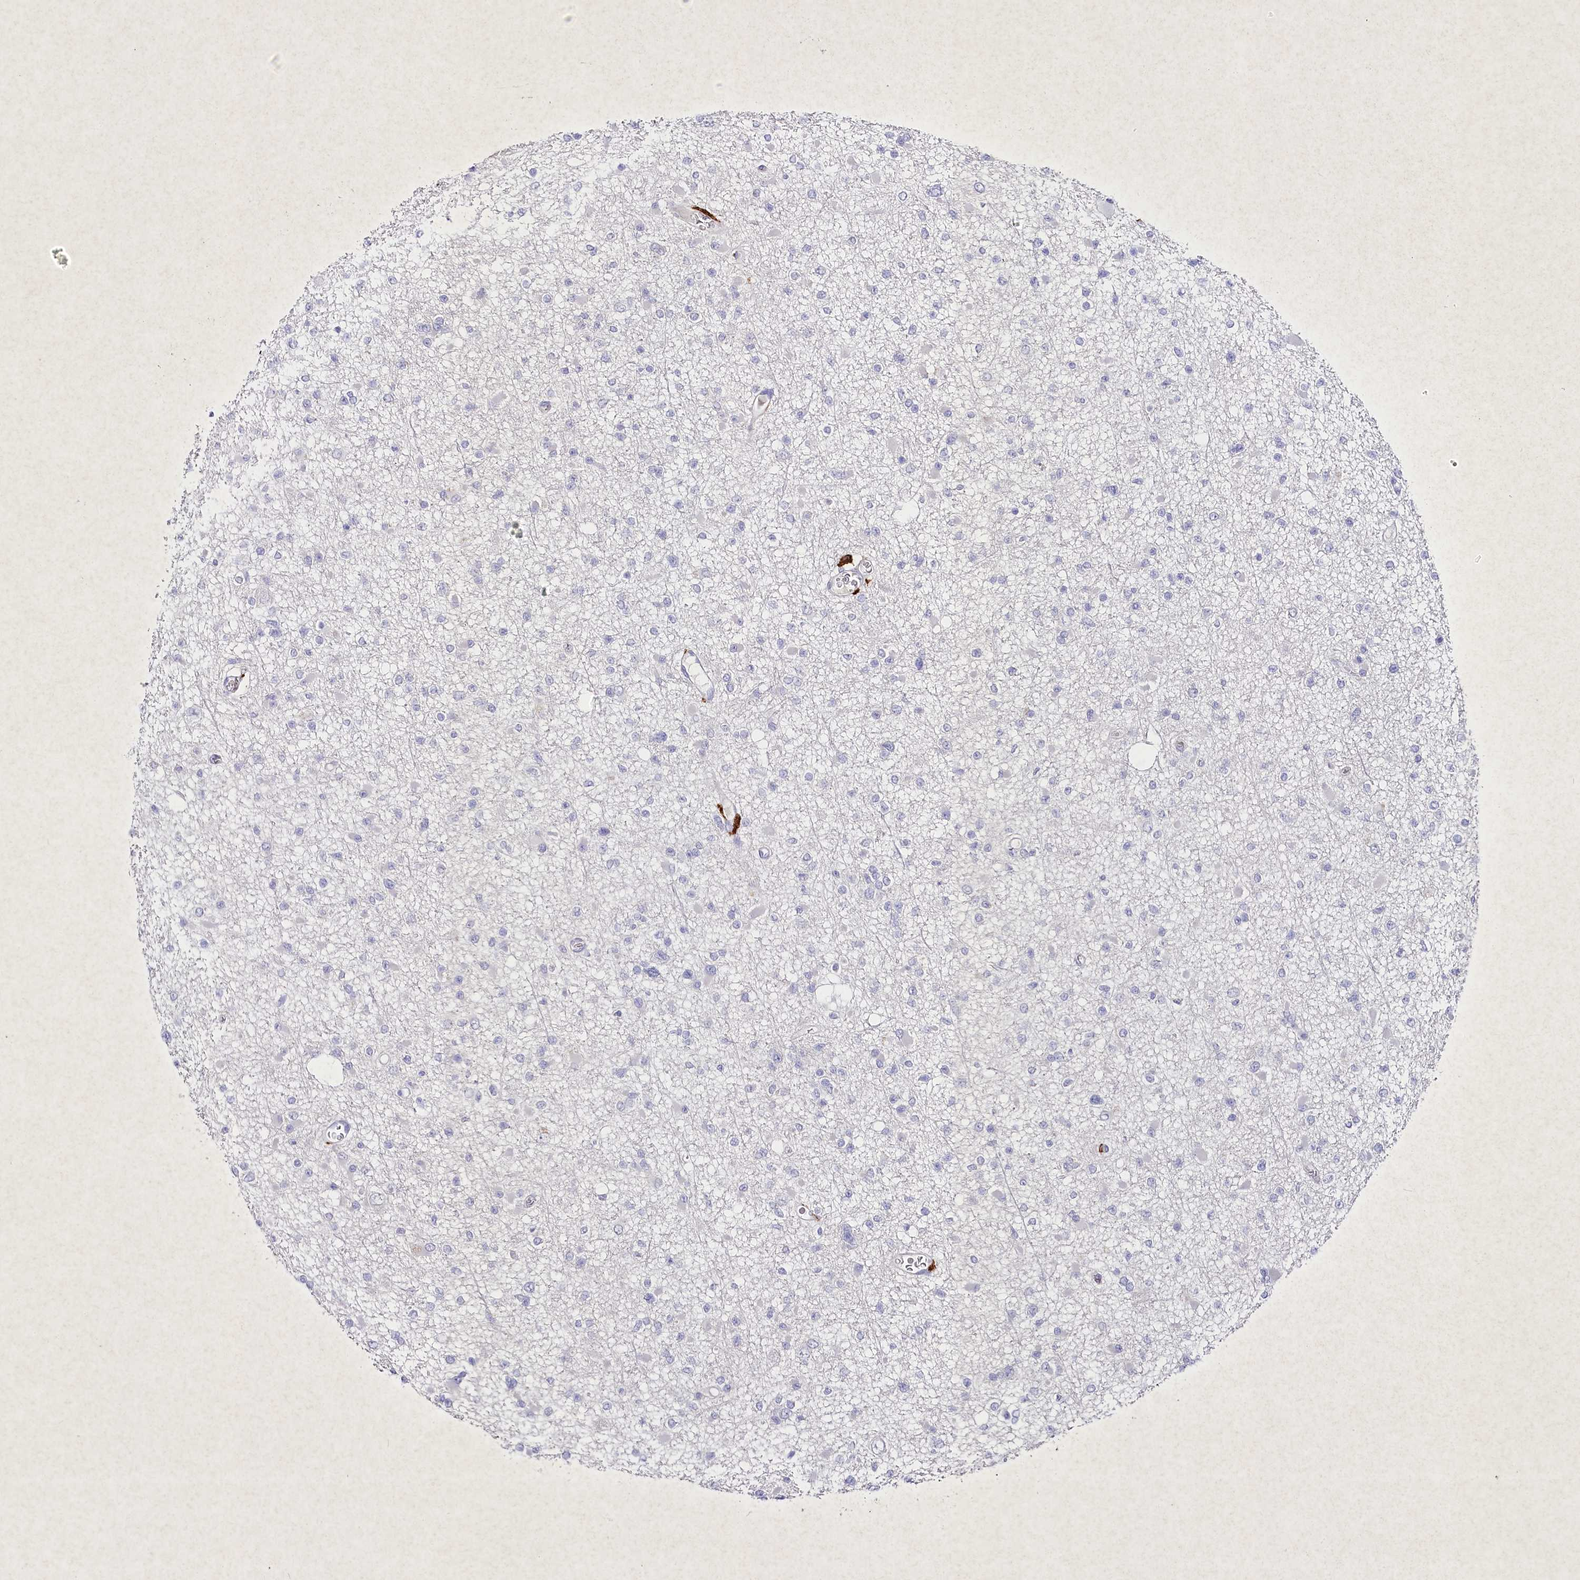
{"staining": {"intensity": "negative", "quantity": "none", "location": "none"}, "tissue": "glioma", "cell_type": "Tumor cells", "image_type": "cancer", "snomed": [{"axis": "morphology", "description": "Glioma, malignant, Low grade"}, {"axis": "topography", "description": "Brain"}], "caption": "A histopathology image of glioma stained for a protein demonstrates no brown staining in tumor cells. Nuclei are stained in blue.", "gene": "CLEC4M", "patient": {"sex": "female", "age": 22}}